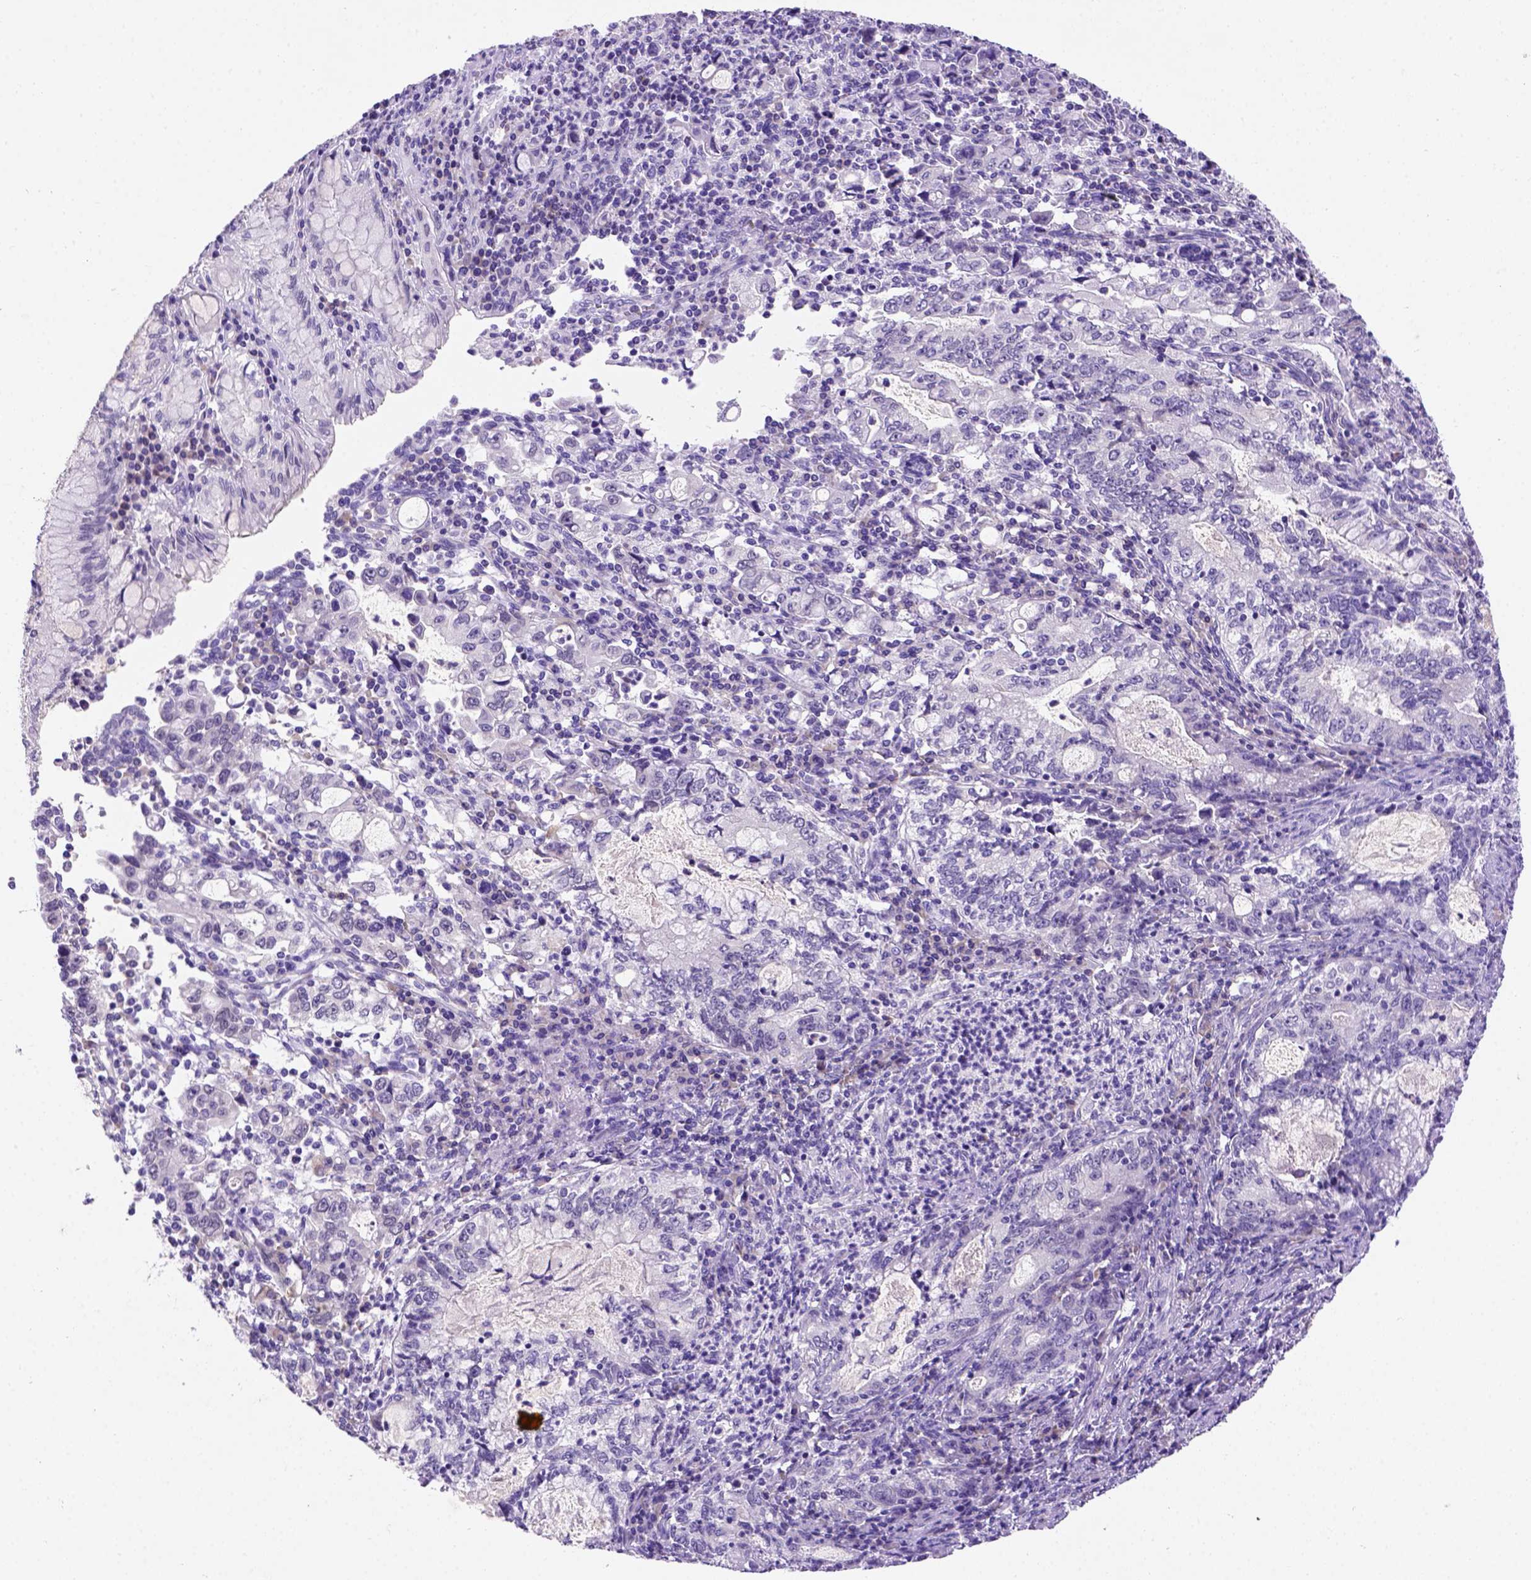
{"staining": {"intensity": "negative", "quantity": "none", "location": "none"}, "tissue": "stomach cancer", "cell_type": "Tumor cells", "image_type": "cancer", "snomed": [{"axis": "morphology", "description": "Adenocarcinoma, NOS"}, {"axis": "topography", "description": "Stomach, lower"}], "caption": "Stomach cancer was stained to show a protein in brown. There is no significant staining in tumor cells.", "gene": "FAM81B", "patient": {"sex": "female", "age": 72}}